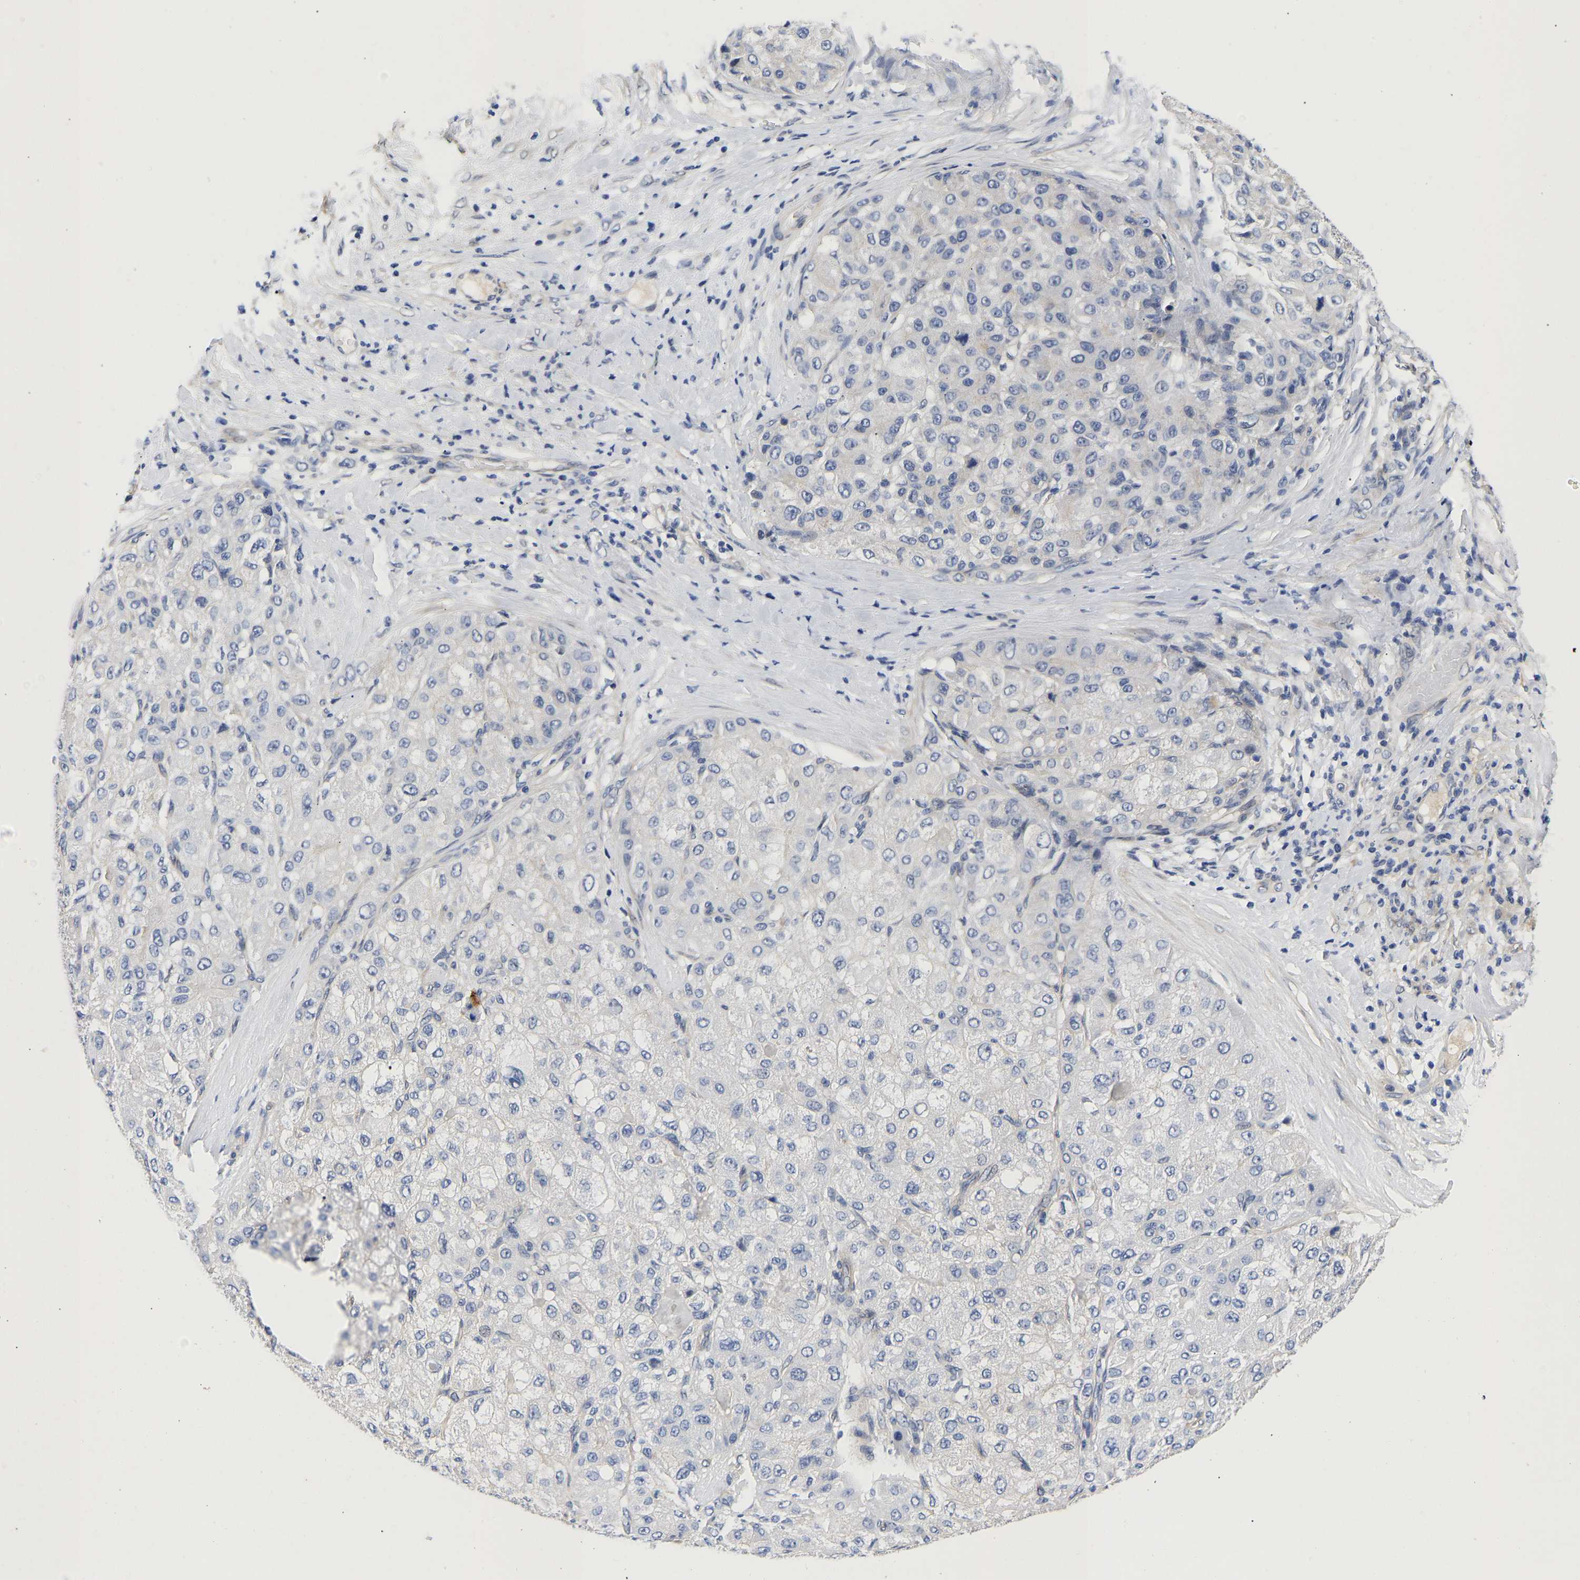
{"staining": {"intensity": "negative", "quantity": "none", "location": "none"}, "tissue": "liver cancer", "cell_type": "Tumor cells", "image_type": "cancer", "snomed": [{"axis": "morphology", "description": "Carcinoma, Hepatocellular, NOS"}, {"axis": "topography", "description": "Liver"}], "caption": "Immunohistochemistry image of neoplastic tissue: human liver hepatocellular carcinoma stained with DAB exhibits no significant protein staining in tumor cells.", "gene": "CCDC6", "patient": {"sex": "male", "age": 80}}